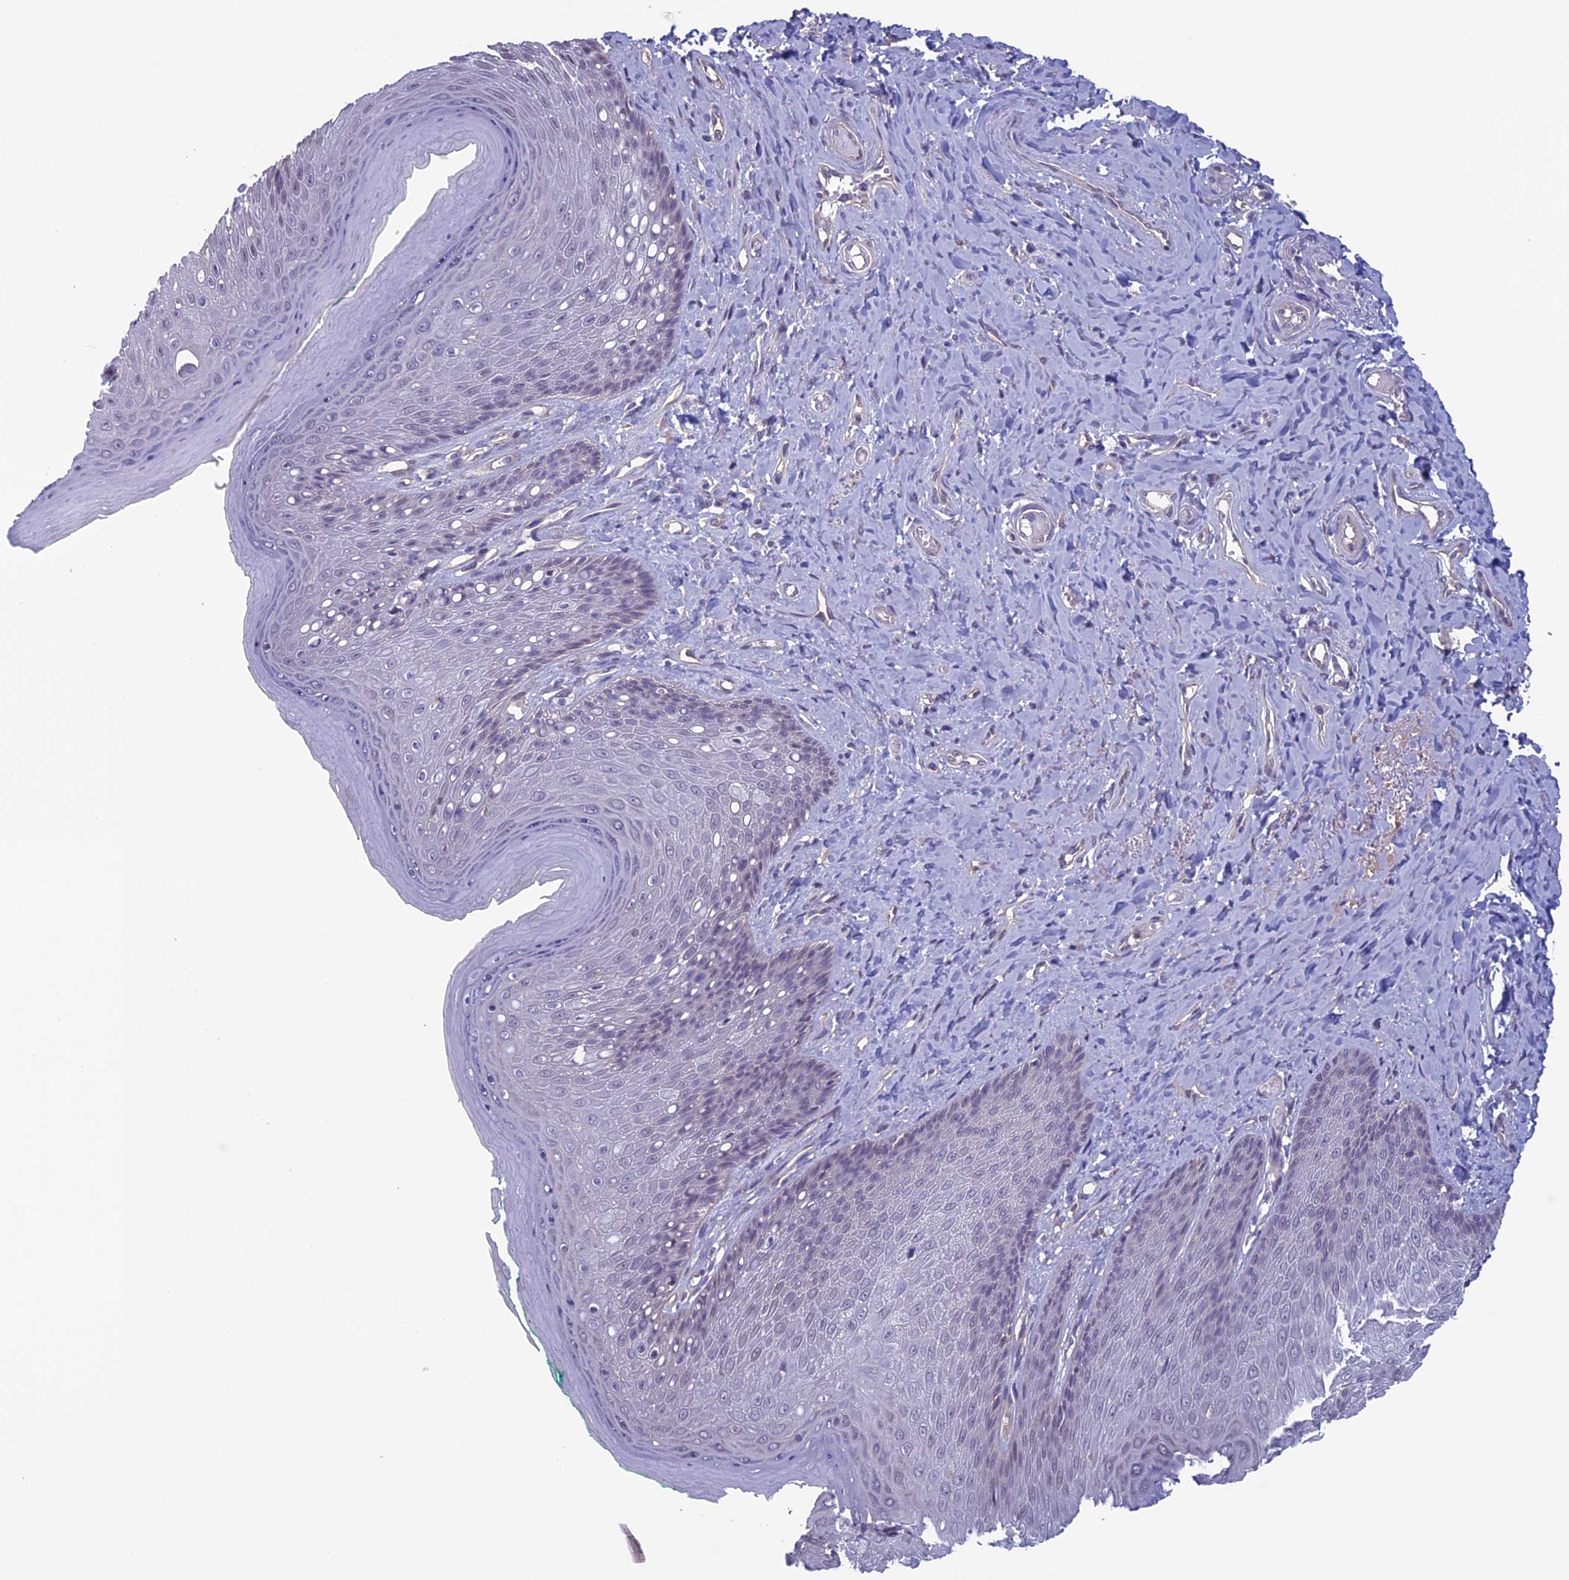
{"staining": {"intensity": "negative", "quantity": "none", "location": "none"}, "tissue": "skin", "cell_type": "Epidermal cells", "image_type": "normal", "snomed": [{"axis": "morphology", "description": "Normal tissue, NOS"}, {"axis": "topography", "description": "Anal"}], "caption": "This is an immunohistochemistry image of normal human skin. There is no staining in epidermal cells.", "gene": "SLC1A6", "patient": {"sex": "male", "age": 78}}